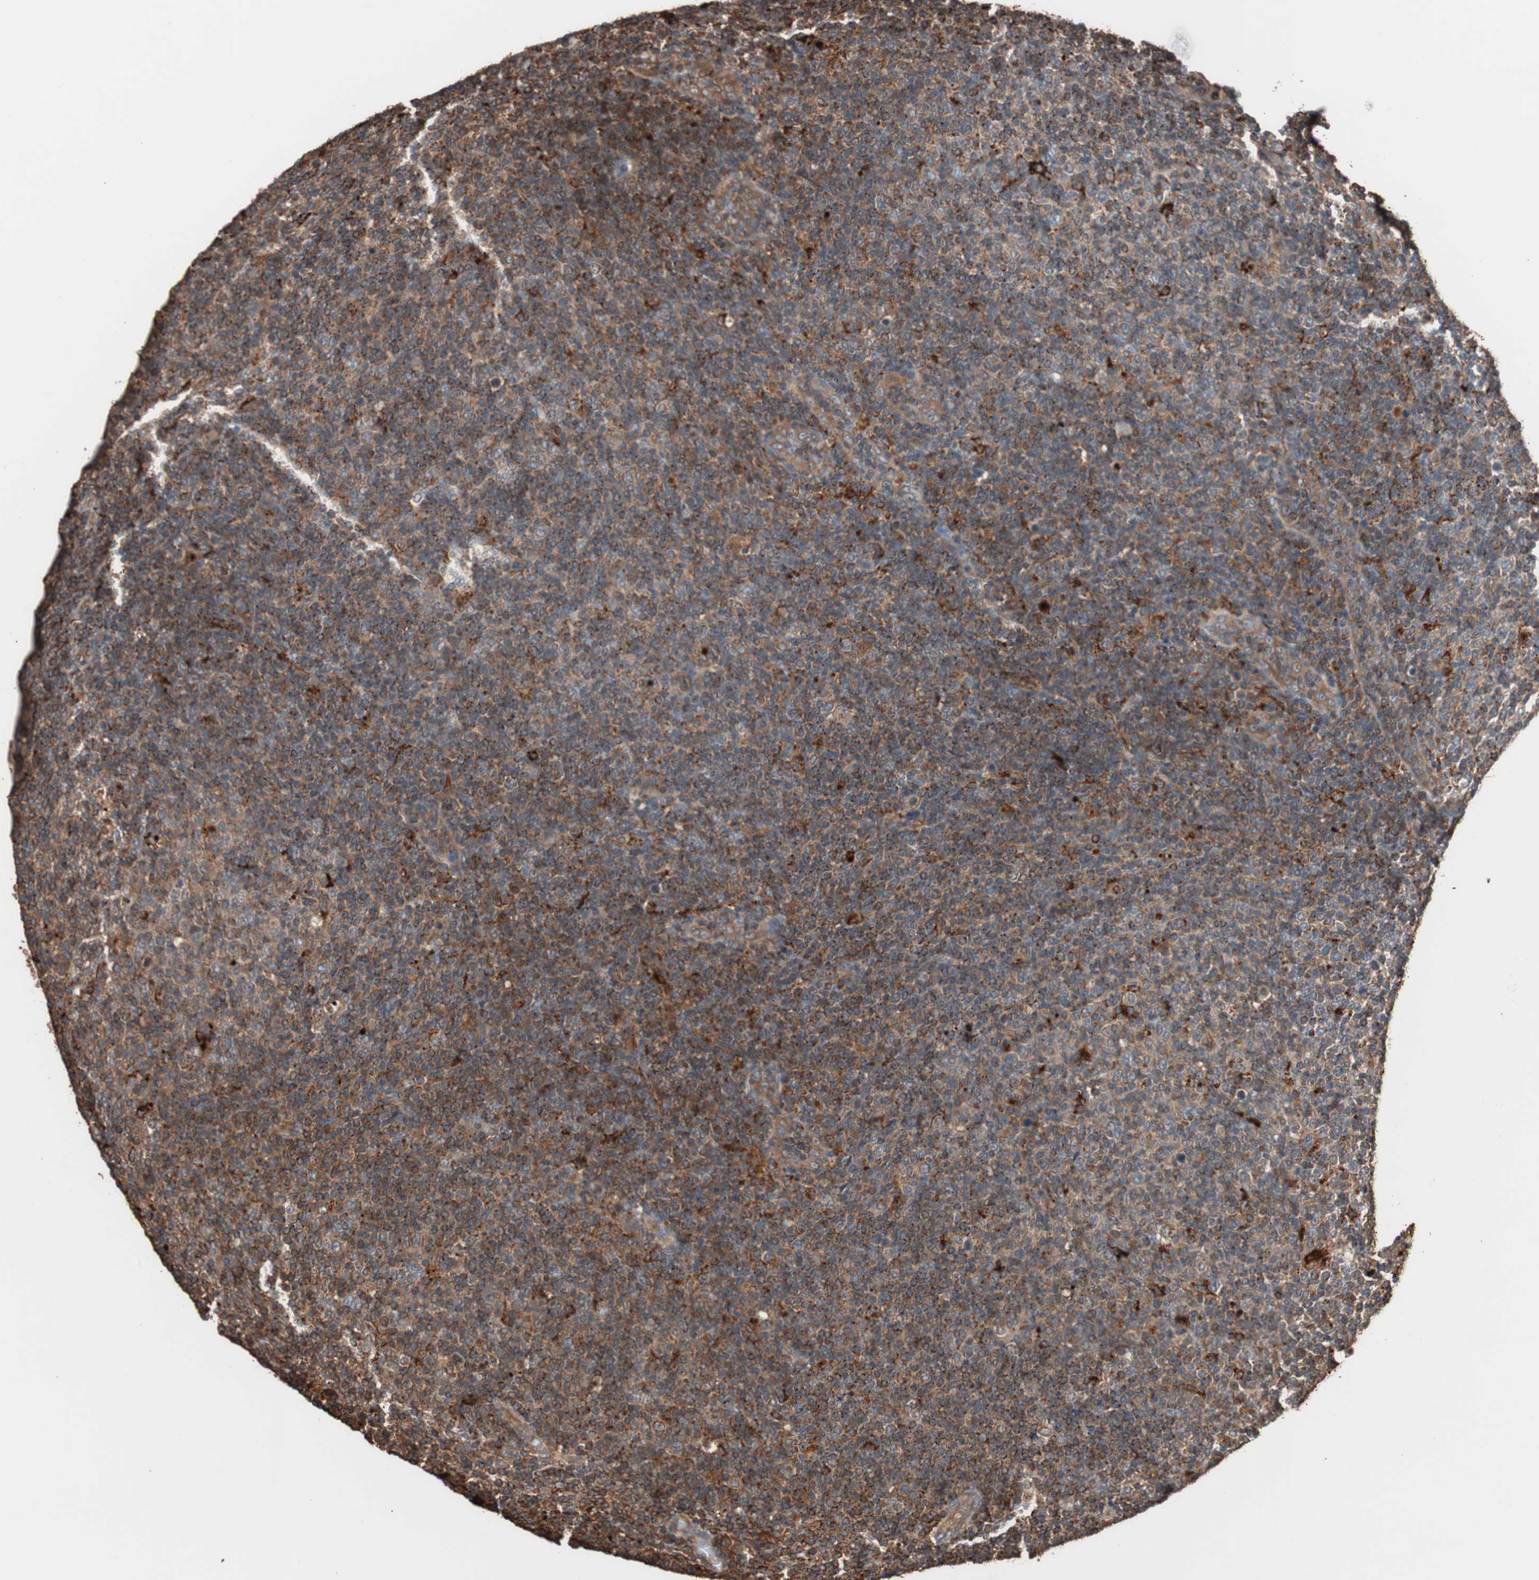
{"staining": {"intensity": "strong", "quantity": ">75%", "location": "cytoplasmic/membranous"}, "tissue": "lymphoma", "cell_type": "Tumor cells", "image_type": "cancer", "snomed": [{"axis": "morphology", "description": "Malignant lymphoma, non-Hodgkin's type, Low grade"}, {"axis": "topography", "description": "Lymph node"}], "caption": "An image of low-grade malignant lymphoma, non-Hodgkin's type stained for a protein displays strong cytoplasmic/membranous brown staining in tumor cells. The protein of interest is shown in brown color, while the nuclei are stained blue.", "gene": "CCT3", "patient": {"sex": "male", "age": 70}}